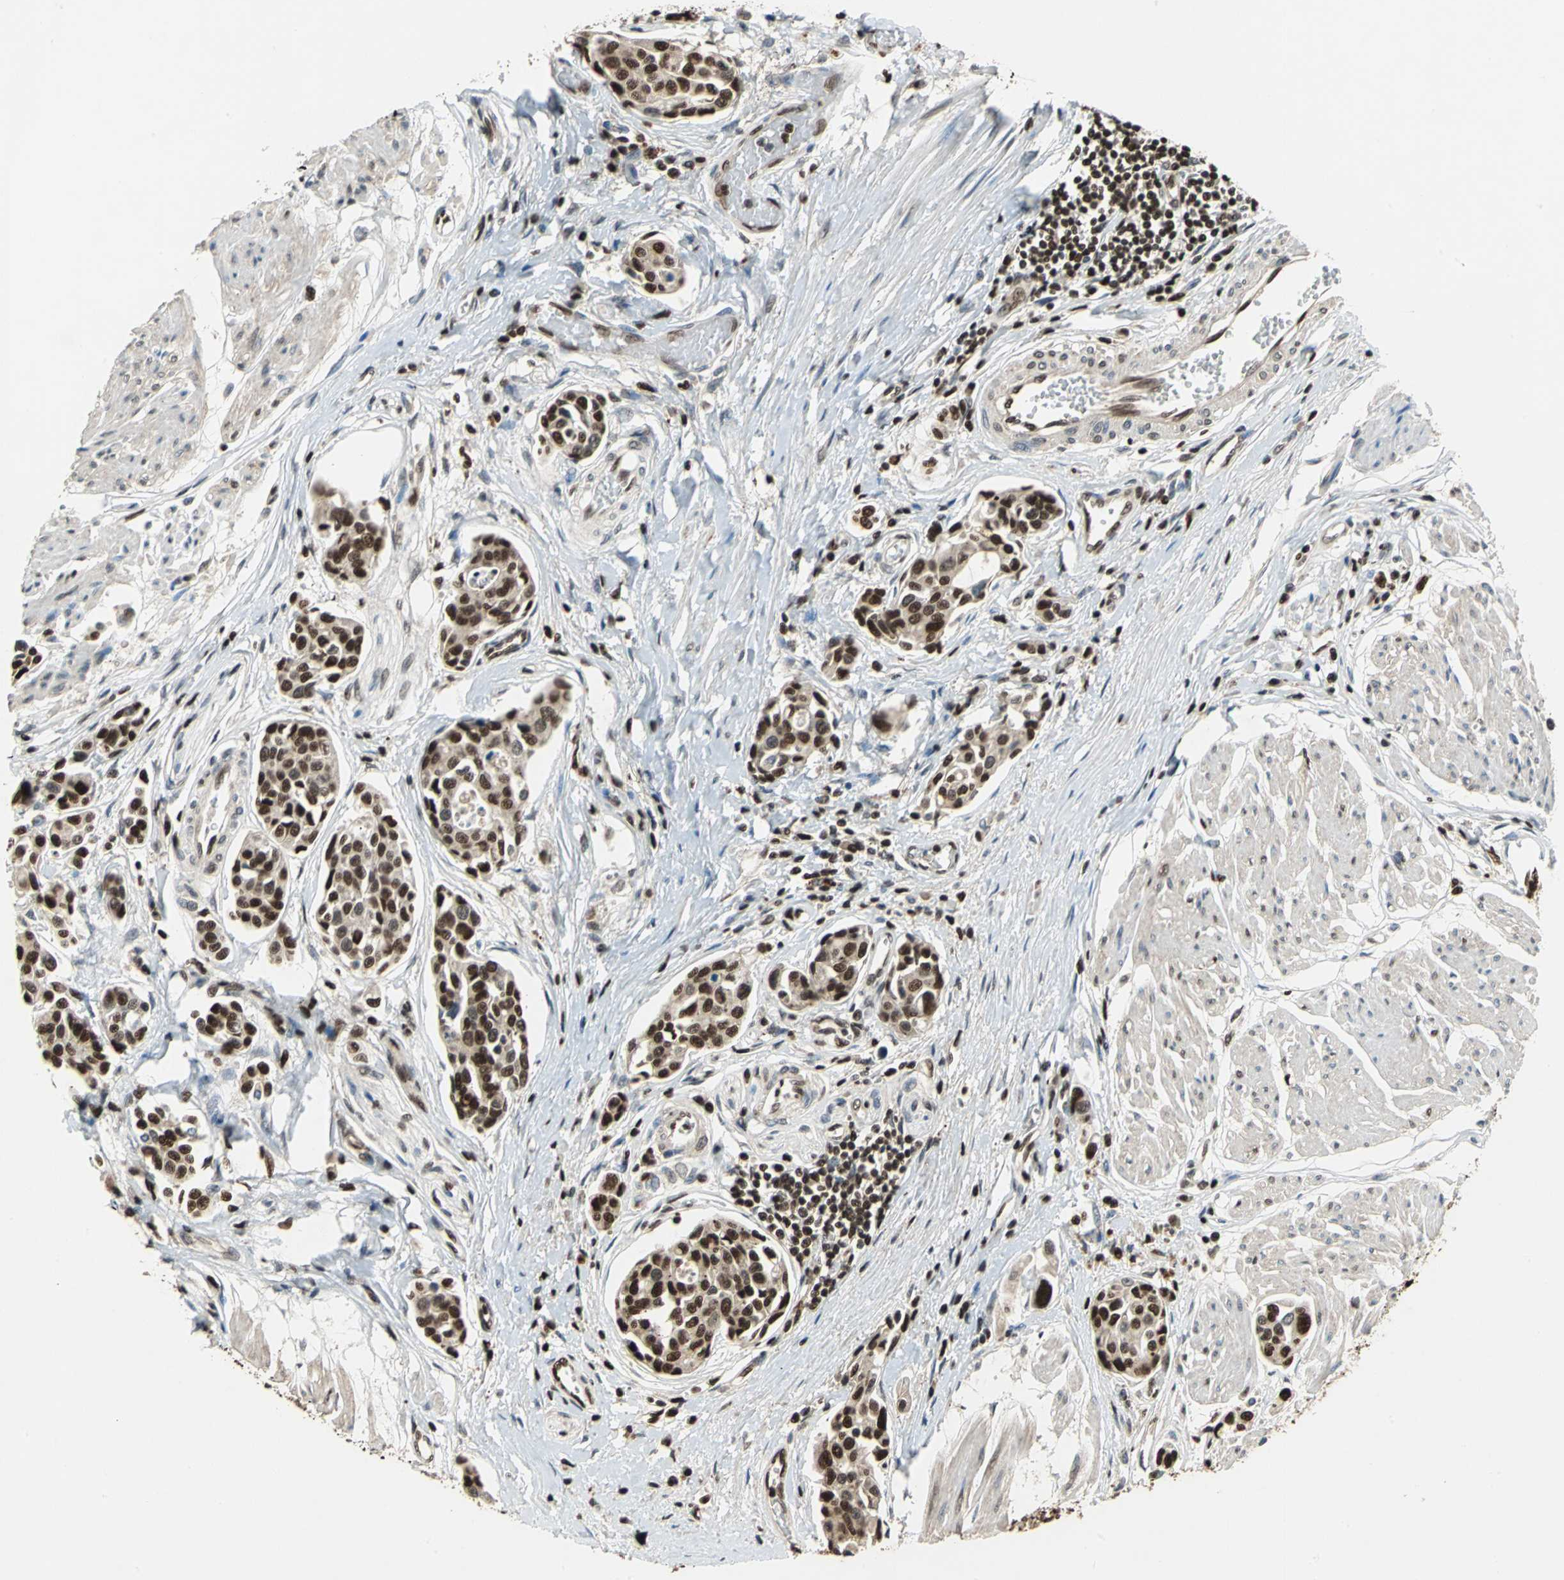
{"staining": {"intensity": "strong", "quantity": ">75%", "location": "nuclear"}, "tissue": "urothelial cancer", "cell_type": "Tumor cells", "image_type": "cancer", "snomed": [{"axis": "morphology", "description": "Urothelial carcinoma, High grade"}, {"axis": "topography", "description": "Urinary bladder"}], "caption": "Urothelial carcinoma (high-grade) stained with immunohistochemistry shows strong nuclear positivity in approximately >75% of tumor cells.", "gene": "ANP32A", "patient": {"sex": "male", "age": 78}}